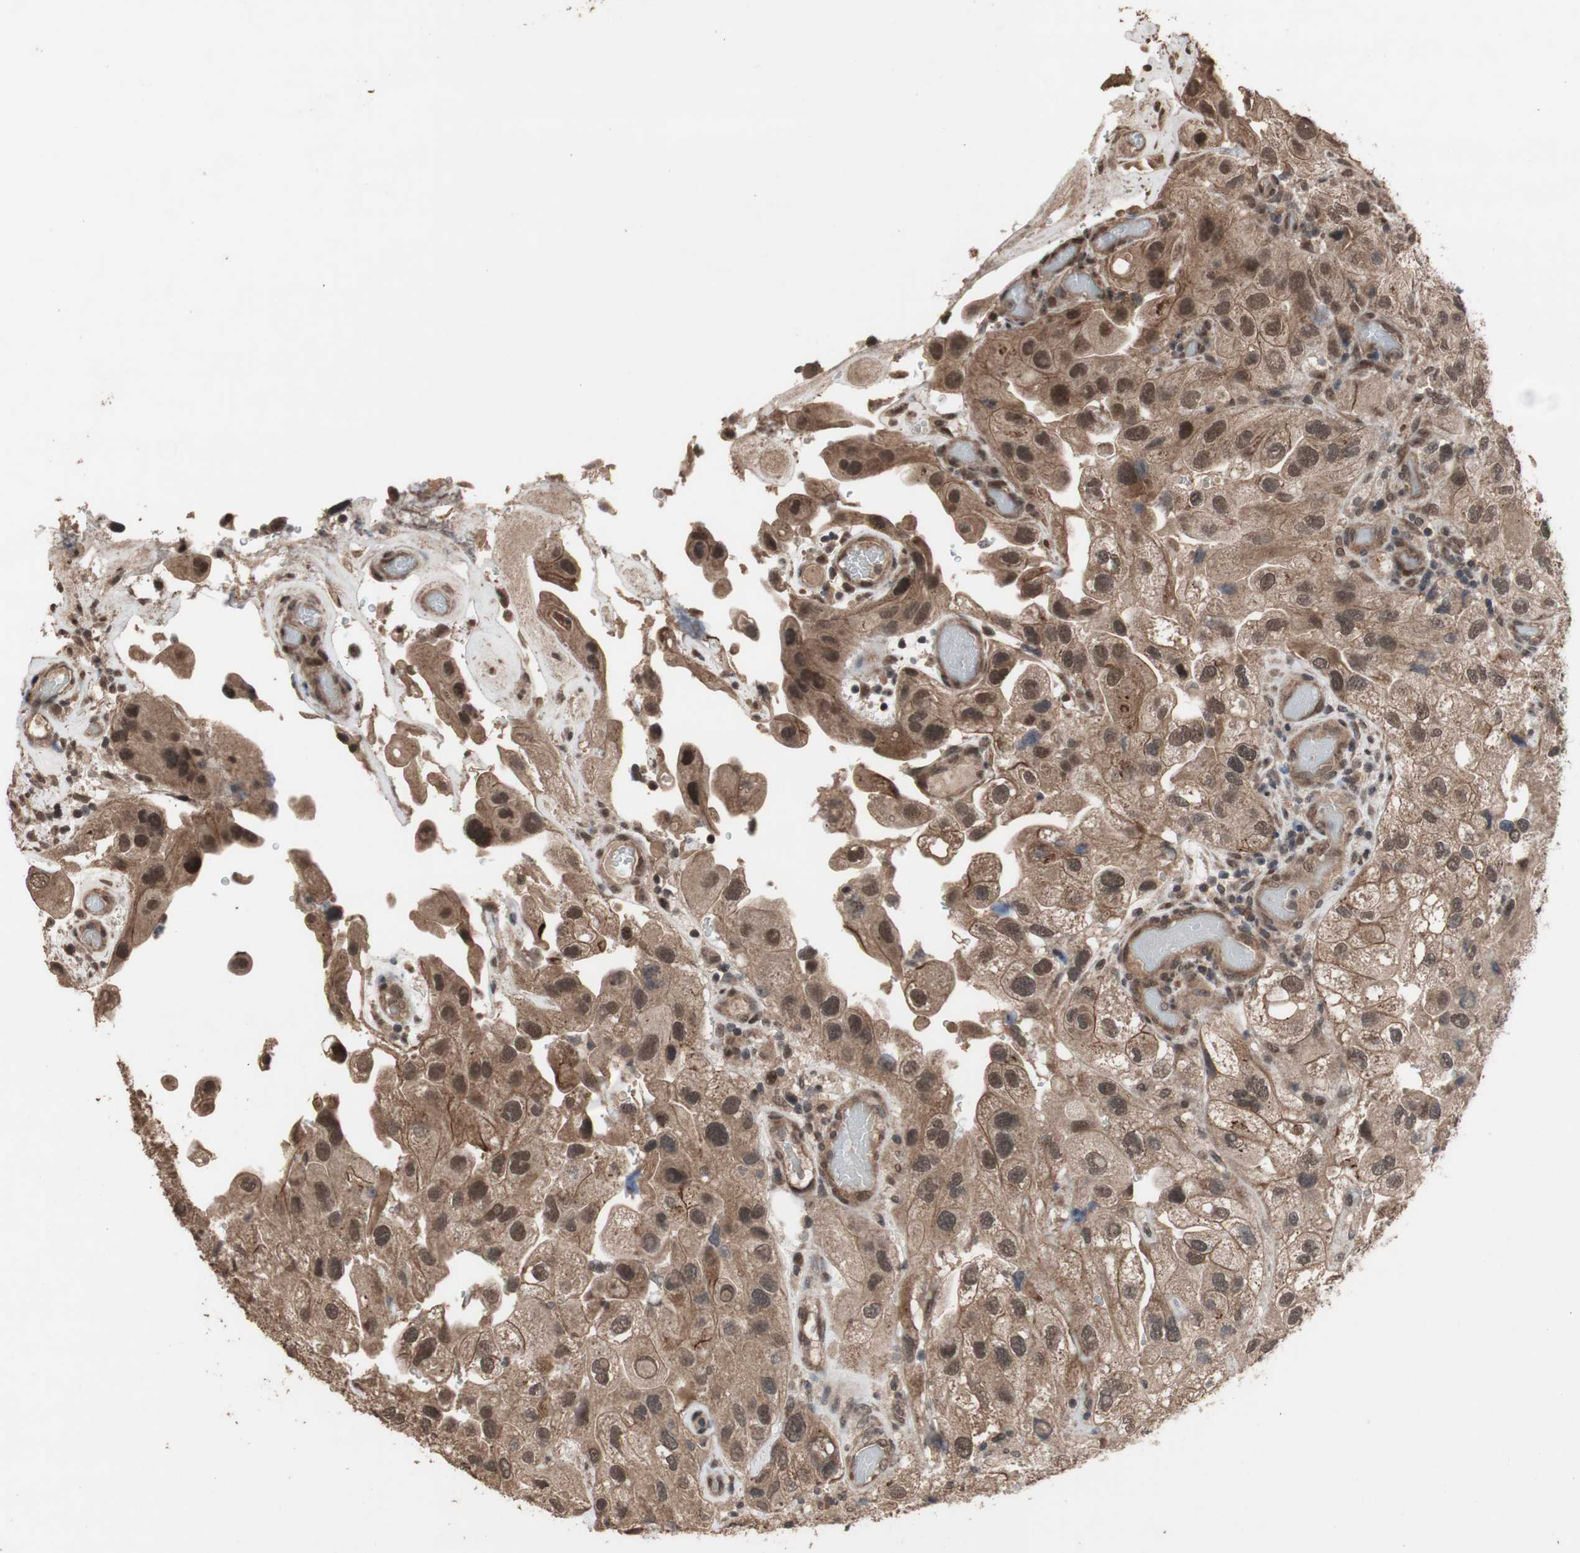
{"staining": {"intensity": "moderate", "quantity": ">75%", "location": "cytoplasmic/membranous,nuclear"}, "tissue": "urothelial cancer", "cell_type": "Tumor cells", "image_type": "cancer", "snomed": [{"axis": "morphology", "description": "Urothelial carcinoma, High grade"}, {"axis": "topography", "description": "Urinary bladder"}], "caption": "This histopathology image demonstrates IHC staining of urothelial cancer, with medium moderate cytoplasmic/membranous and nuclear expression in about >75% of tumor cells.", "gene": "KANSL1", "patient": {"sex": "female", "age": 64}}